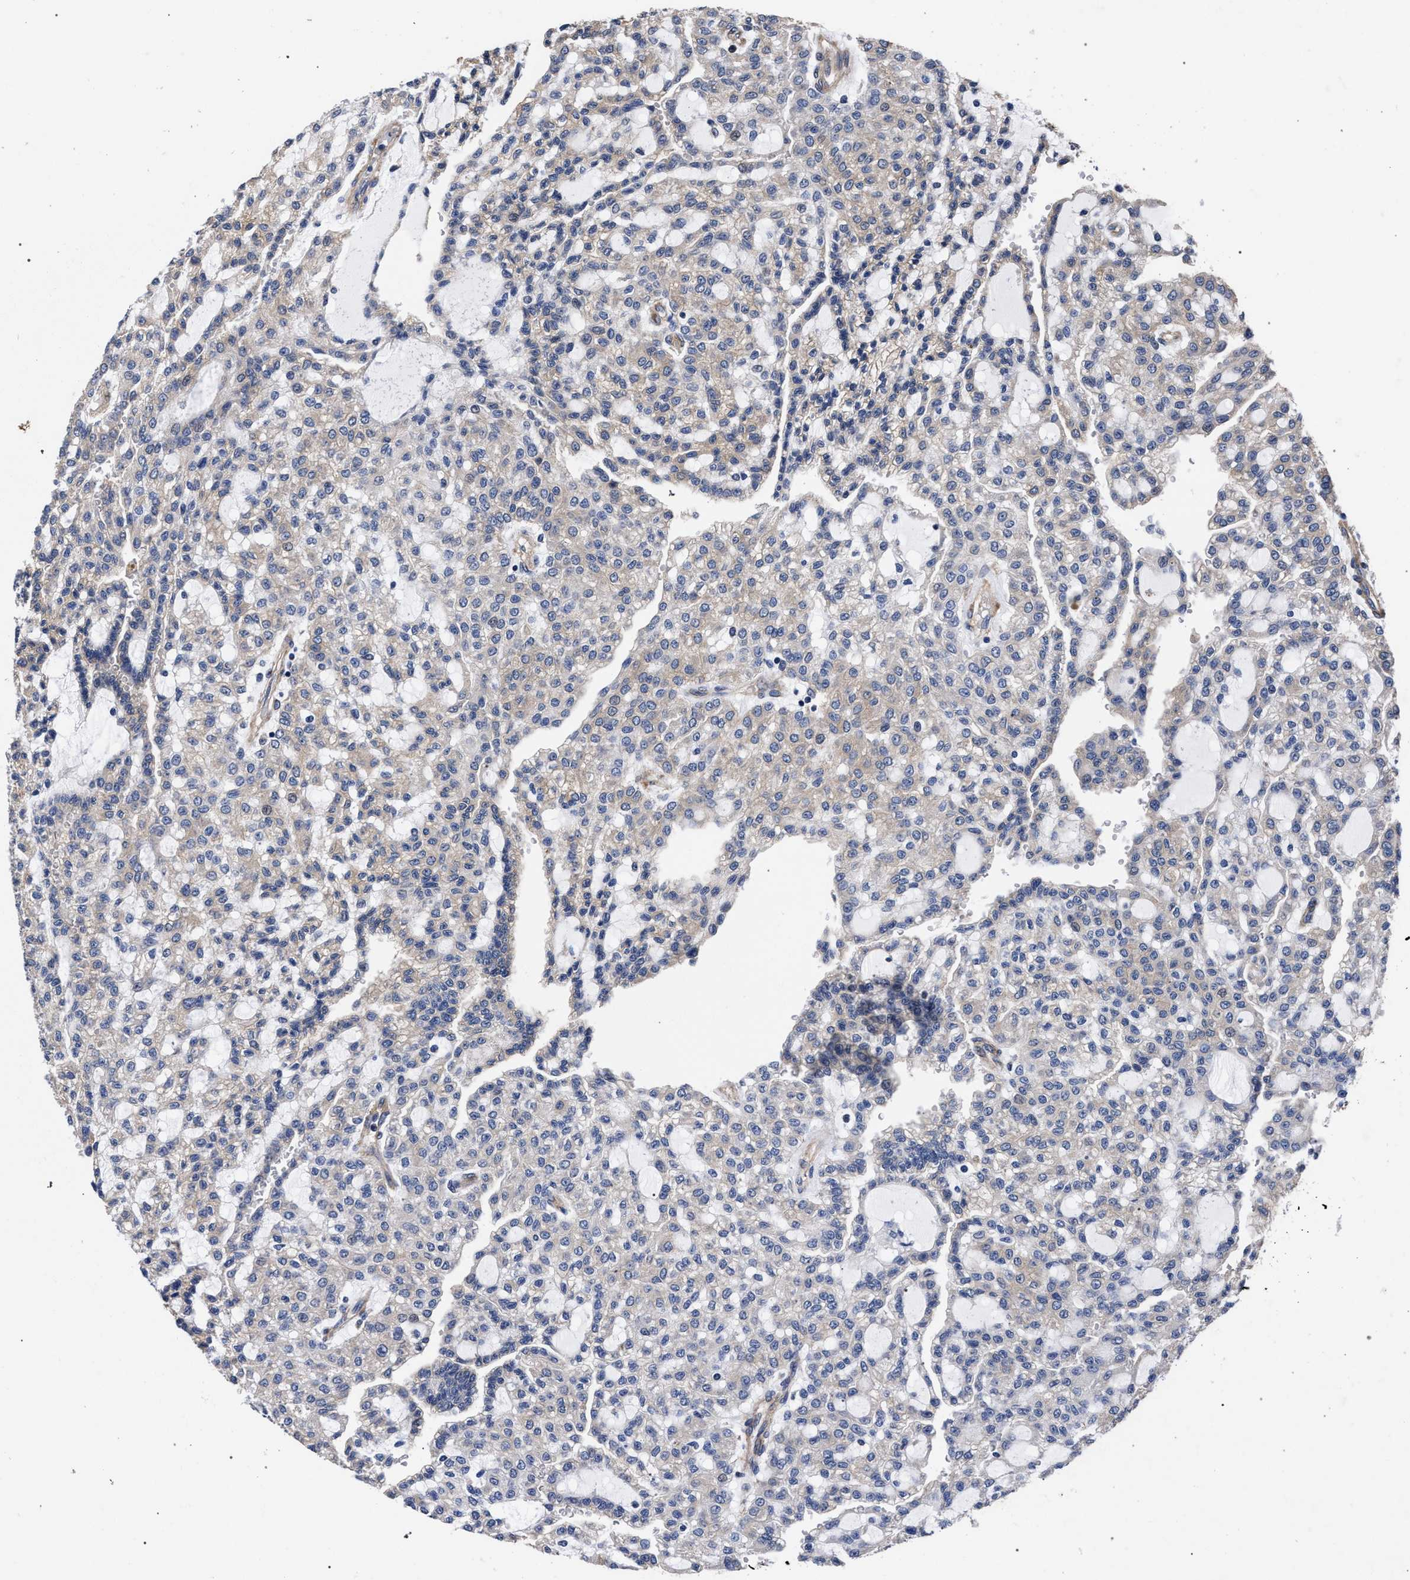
{"staining": {"intensity": "weak", "quantity": "<25%", "location": "cytoplasmic/membranous"}, "tissue": "renal cancer", "cell_type": "Tumor cells", "image_type": "cancer", "snomed": [{"axis": "morphology", "description": "Adenocarcinoma, NOS"}, {"axis": "topography", "description": "Kidney"}], "caption": "The photomicrograph exhibits no staining of tumor cells in renal cancer. (DAB immunohistochemistry (IHC) visualized using brightfield microscopy, high magnification).", "gene": "CFAP95", "patient": {"sex": "male", "age": 63}}